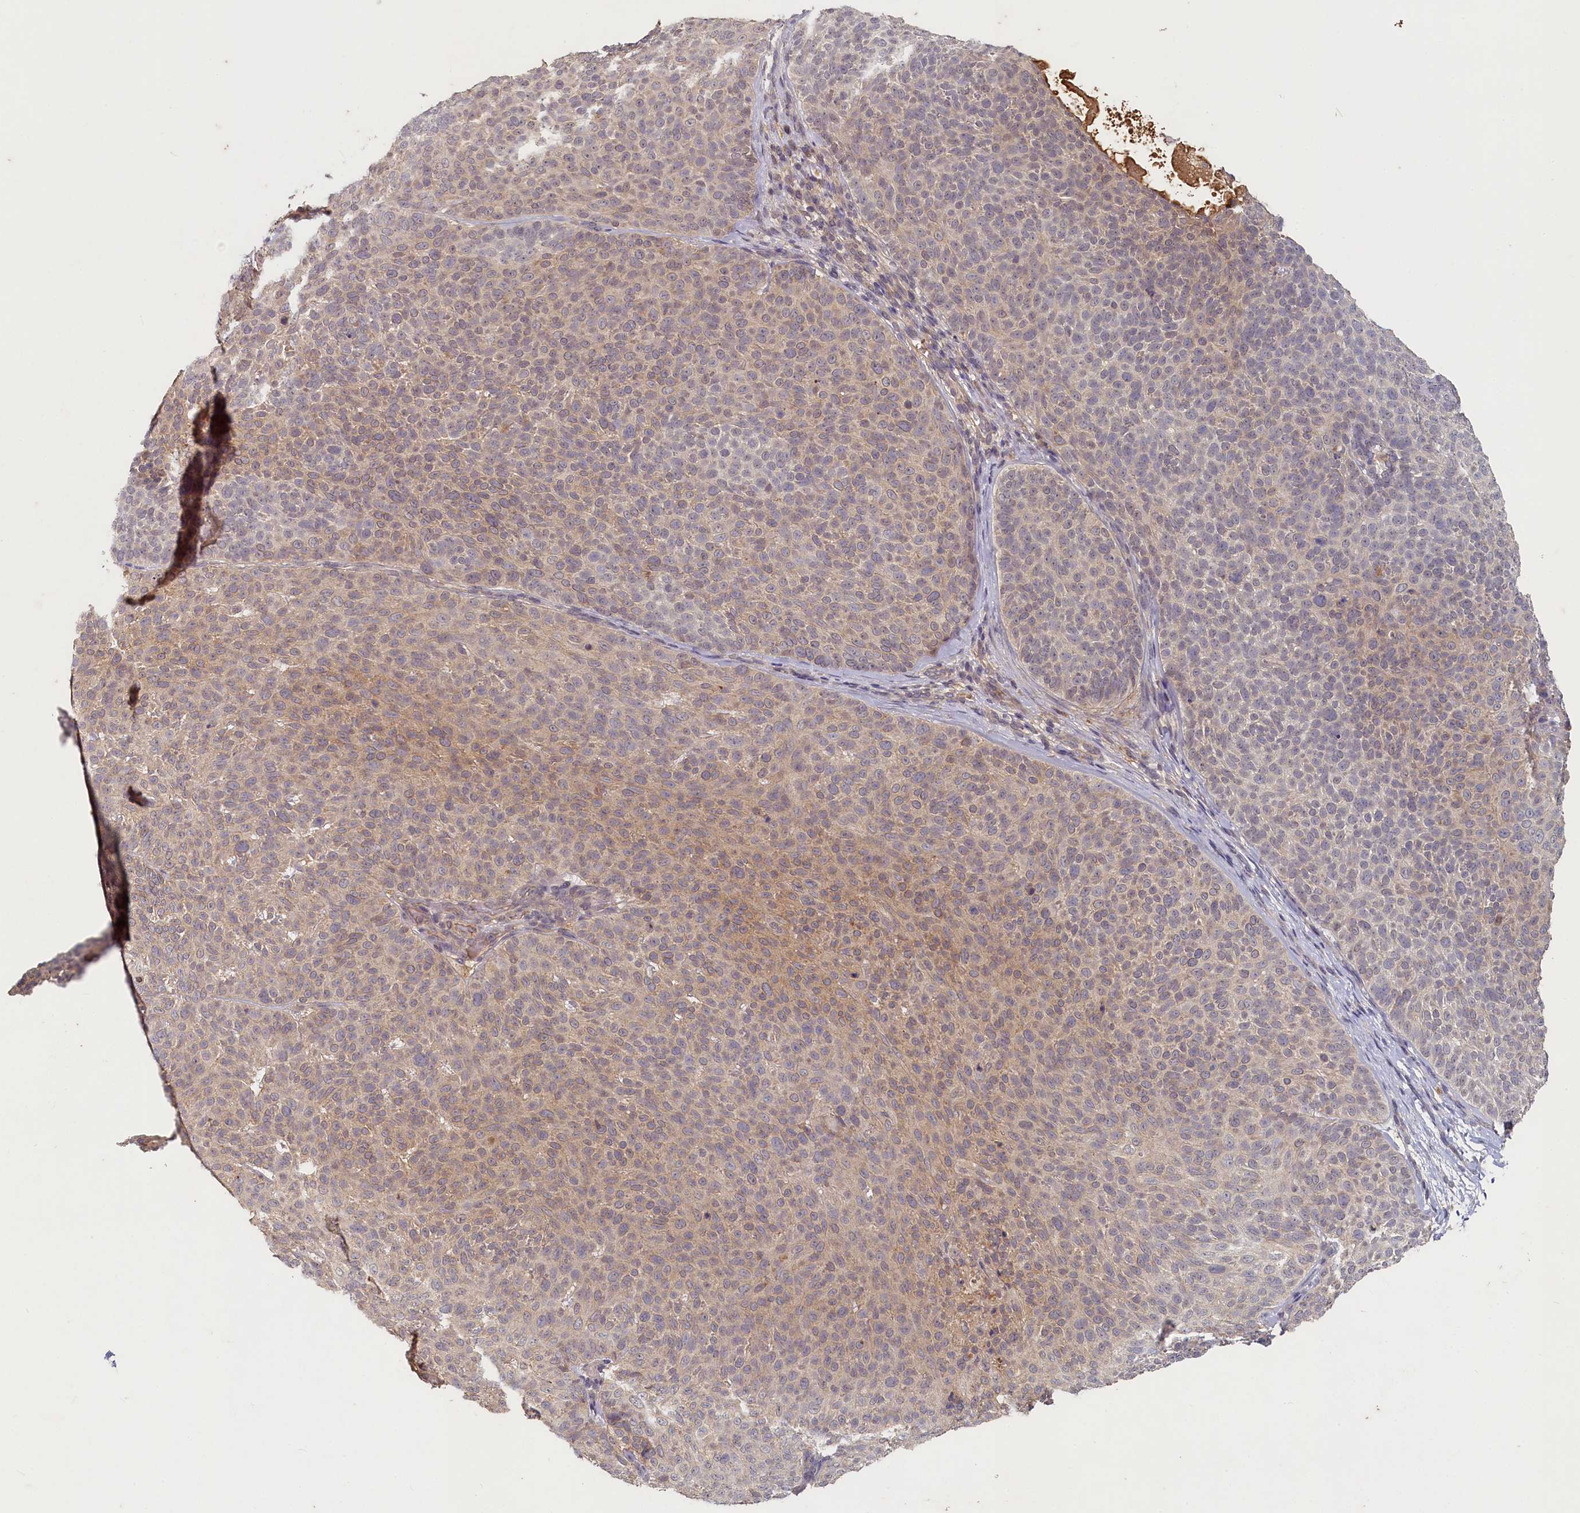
{"staining": {"intensity": "moderate", "quantity": "25%-75%", "location": "cytoplasmic/membranous"}, "tissue": "skin cancer", "cell_type": "Tumor cells", "image_type": "cancer", "snomed": [{"axis": "morphology", "description": "Basal cell carcinoma"}, {"axis": "topography", "description": "Skin"}], "caption": "Protein expression by IHC reveals moderate cytoplasmic/membranous positivity in approximately 25%-75% of tumor cells in skin cancer.", "gene": "HERC3", "patient": {"sex": "male", "age": 85}}